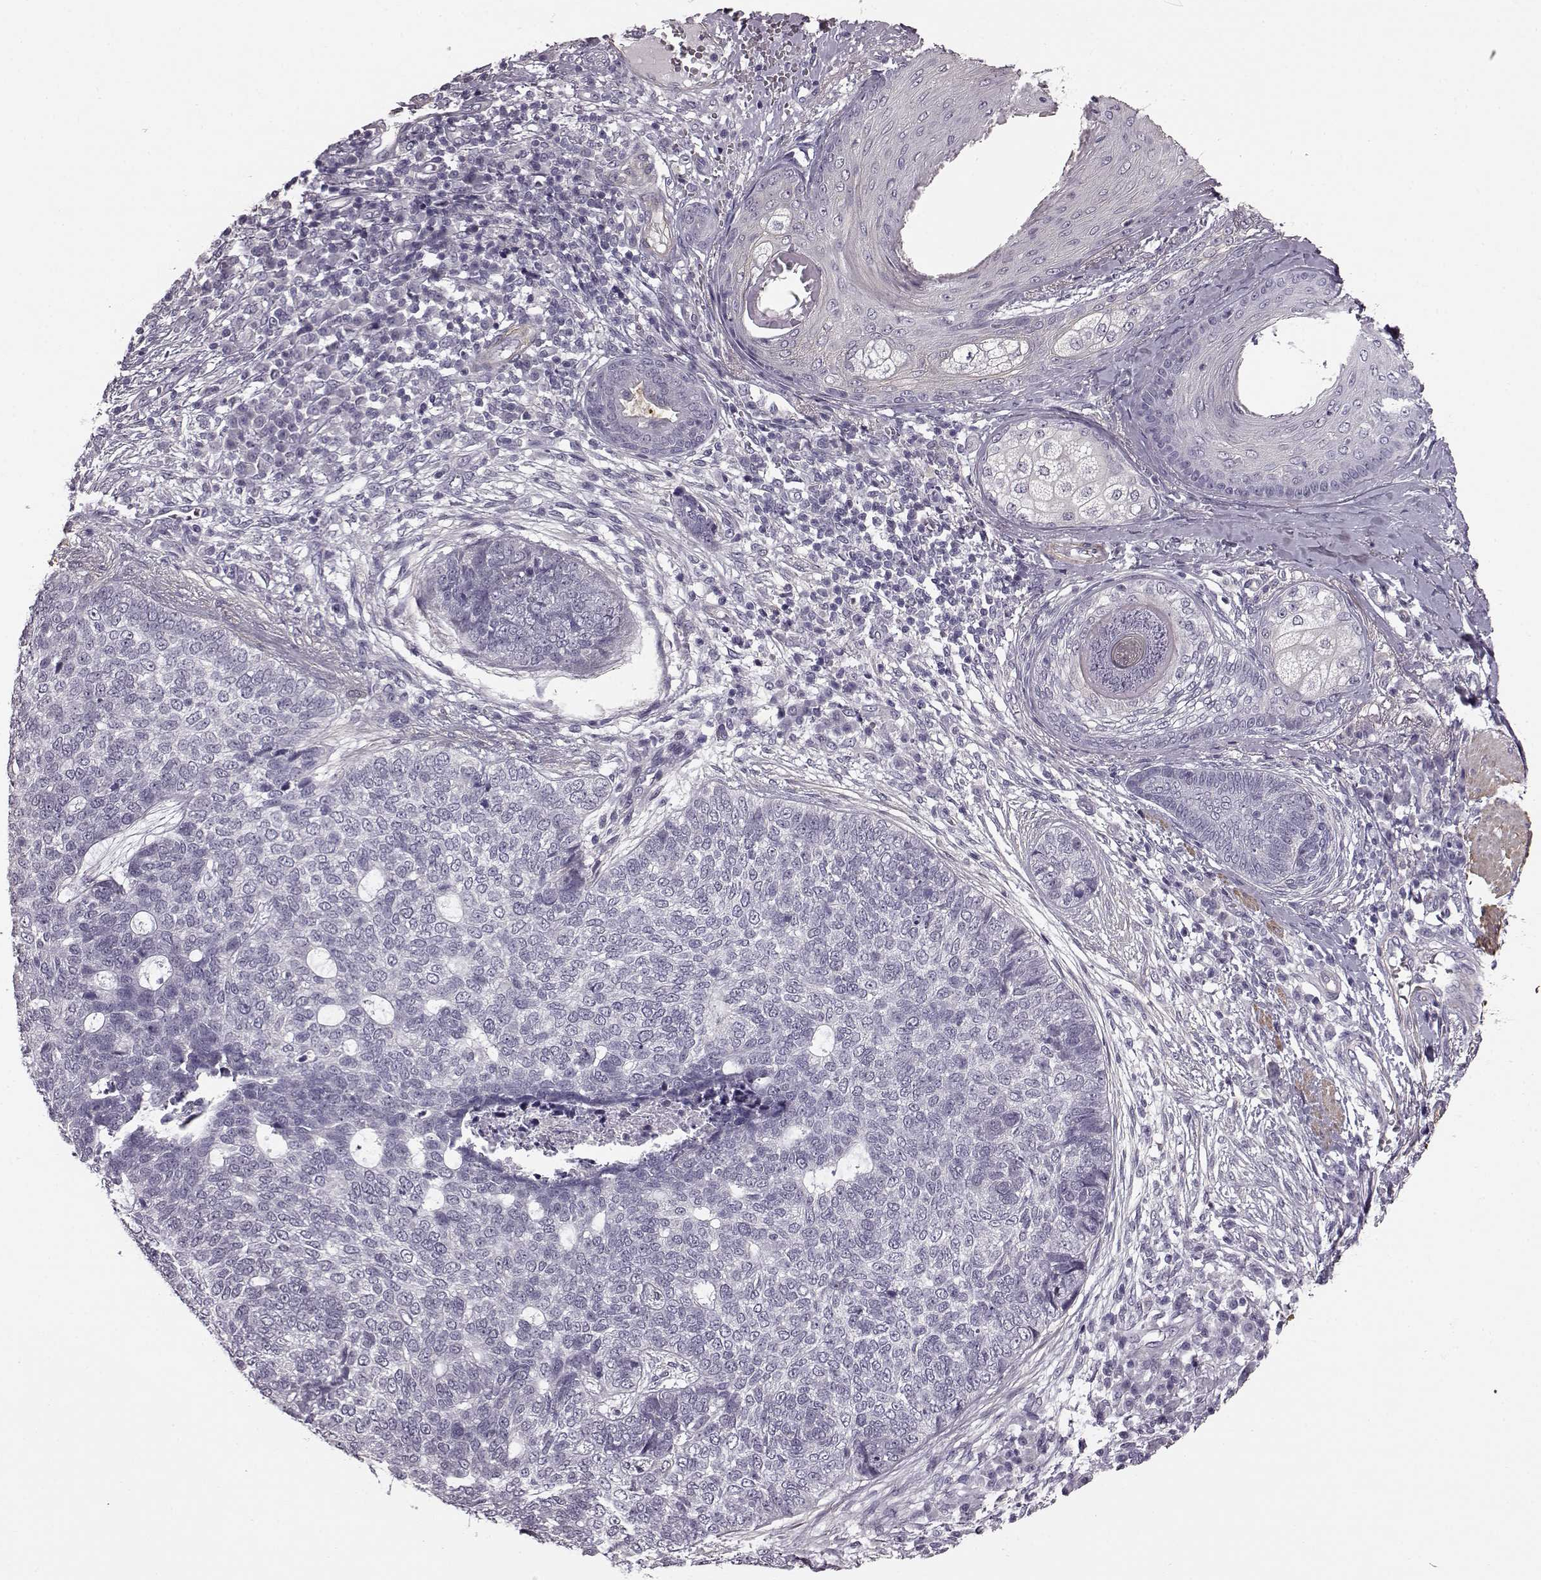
{"staining": {"intensity": "negative", "quantity": "none", "location": "none"}, "tissue": "skin cancer", "cell_type": "Tumor cells", "image_type": "cancer", "snomed": [{"axis": "morphology", "description": "Basal cell carcinoma"}, {"axis": "topography", "description": "Skin"}], "caption": "Tumor cells show no significant positivity in skin basal cell carcinoma.", "gene": "SLCO3A1", "patient": {"sex": "female", "age": 69}}